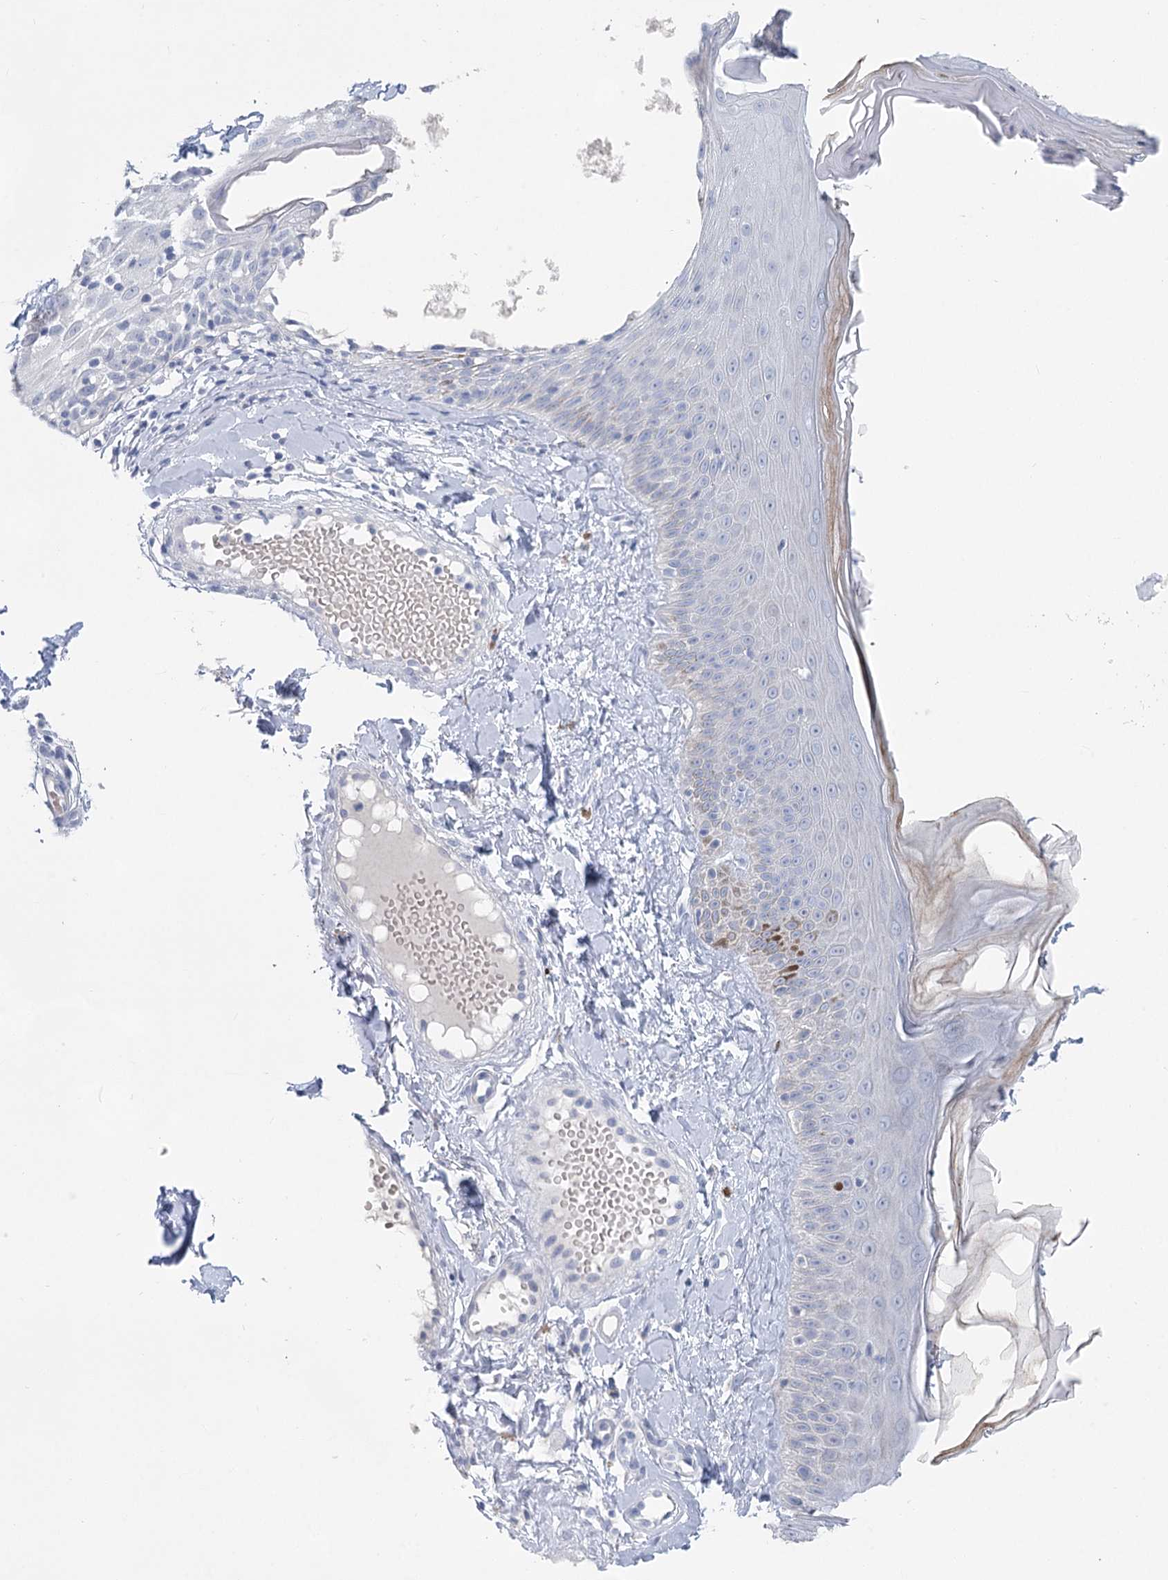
{"staining": {"intensity": "negative", "quantity": "none", "location": "none"}, "tissue": "skin", "cell_type": "Fibroblasts", "image_type": "normal", "snomed": [{"axis": "morphology", "description": "Normal tissue, NOS"}, {"axis": "topography", "description": "Skin"}], "caption": "High magnification brightfield microscopy of normal skin stained with DAB (3,3'-diaminobenzidine) (brown) and counterstained with hematoxylin (blue): fibroblasts show no significant staining. (DAB immunohistochemistry, high magnification).", "gene": "WDR74", "patient": {"sex": "male", "age": 52}}